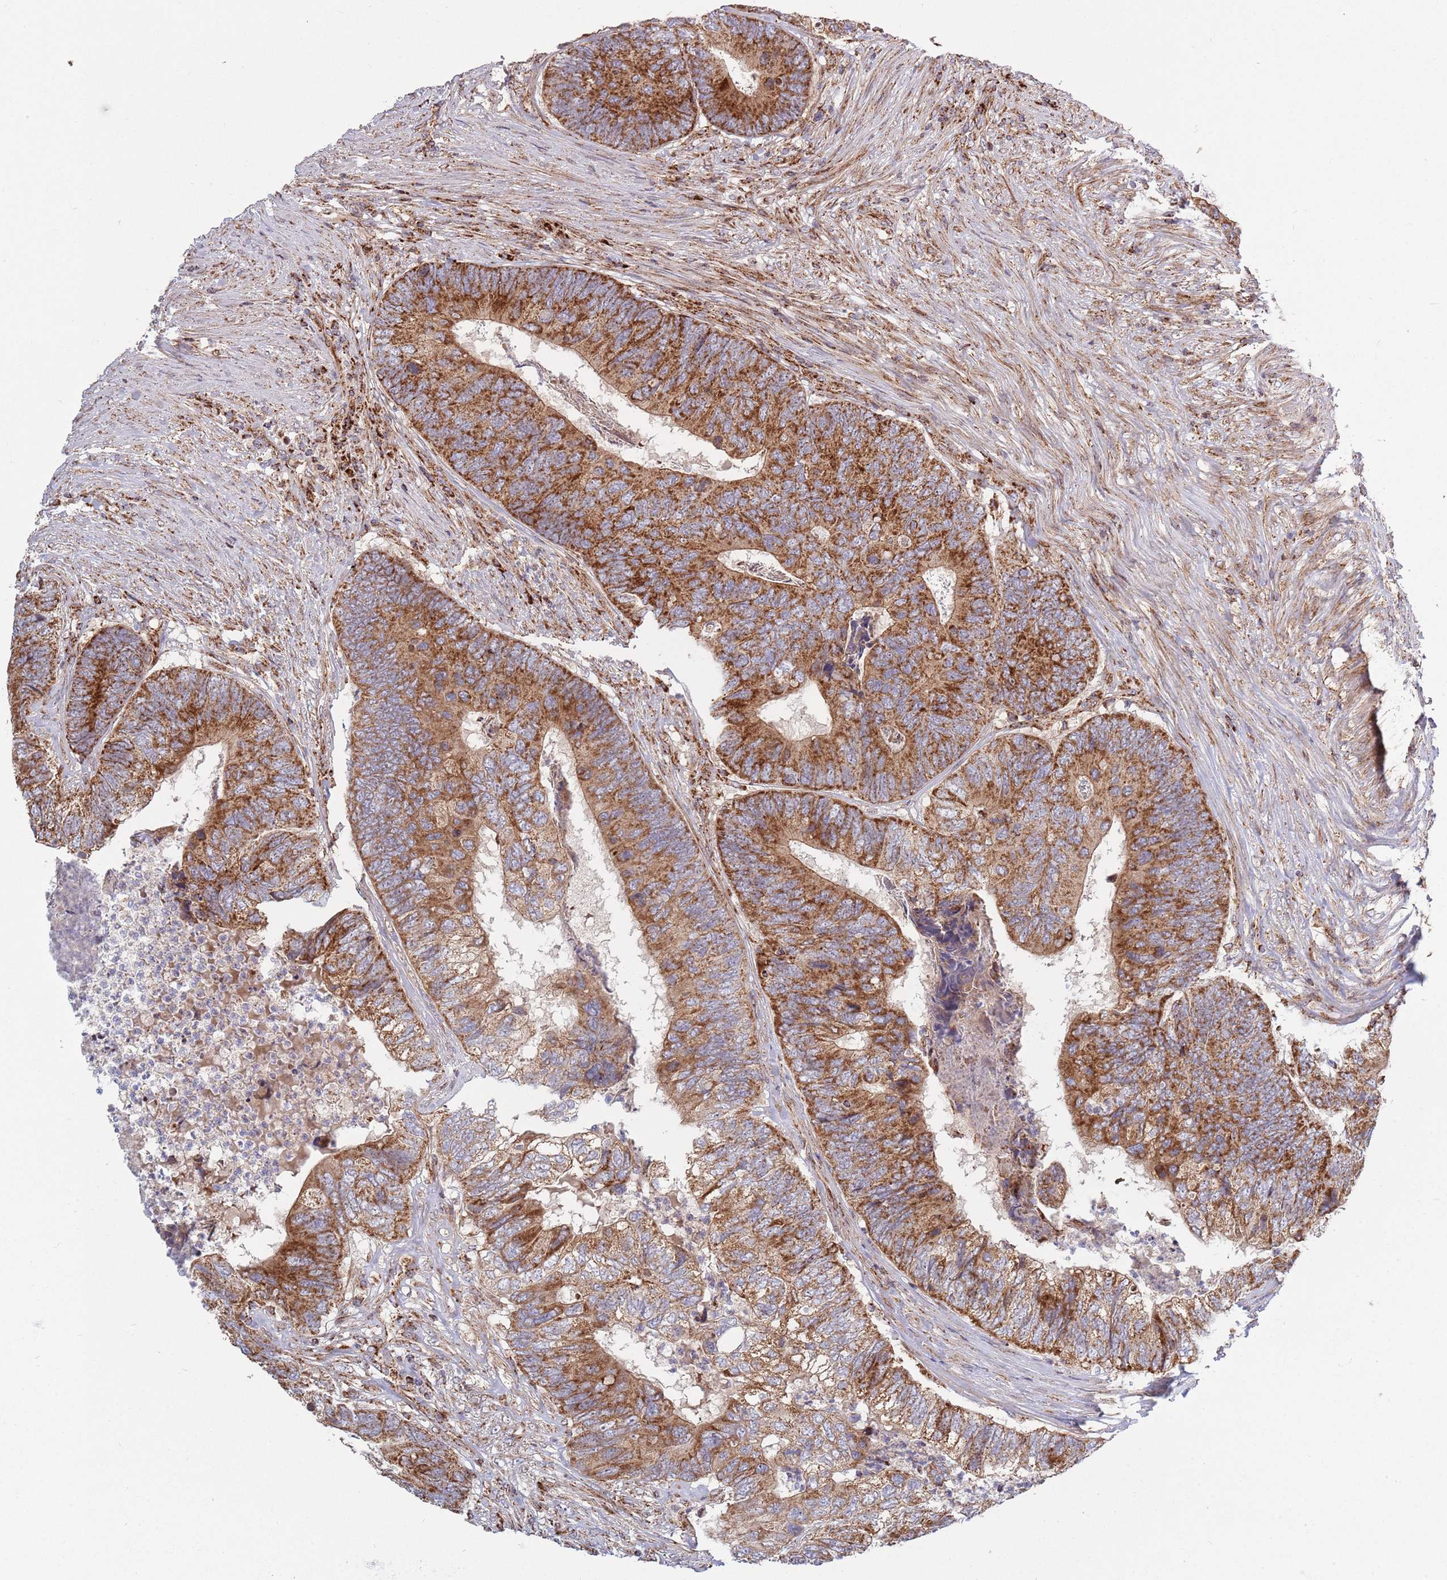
{"staining": {"intensity": "strong", "quantity": ">75%", "location": "cytoplasmic/membranous"}, "tissue": "colorectal cancer", "cell_type": "Tumor cells", "image_type": "cancer", "snomed": [{"axis": "morphology", "description": "Adenocarcinoma, NOS"}, {"axis": "topography", "description": "Colon"}], "caption": "The immunohistochemical stain highlights strong cytoplasmic/membranous positivity in tumor cells of colorectal cancer tissue. (Brightfield microscopy of DAB IHC at high magnification).", "gene": "ATP5PD", "patient": {"sex": "female", "age": 67}}